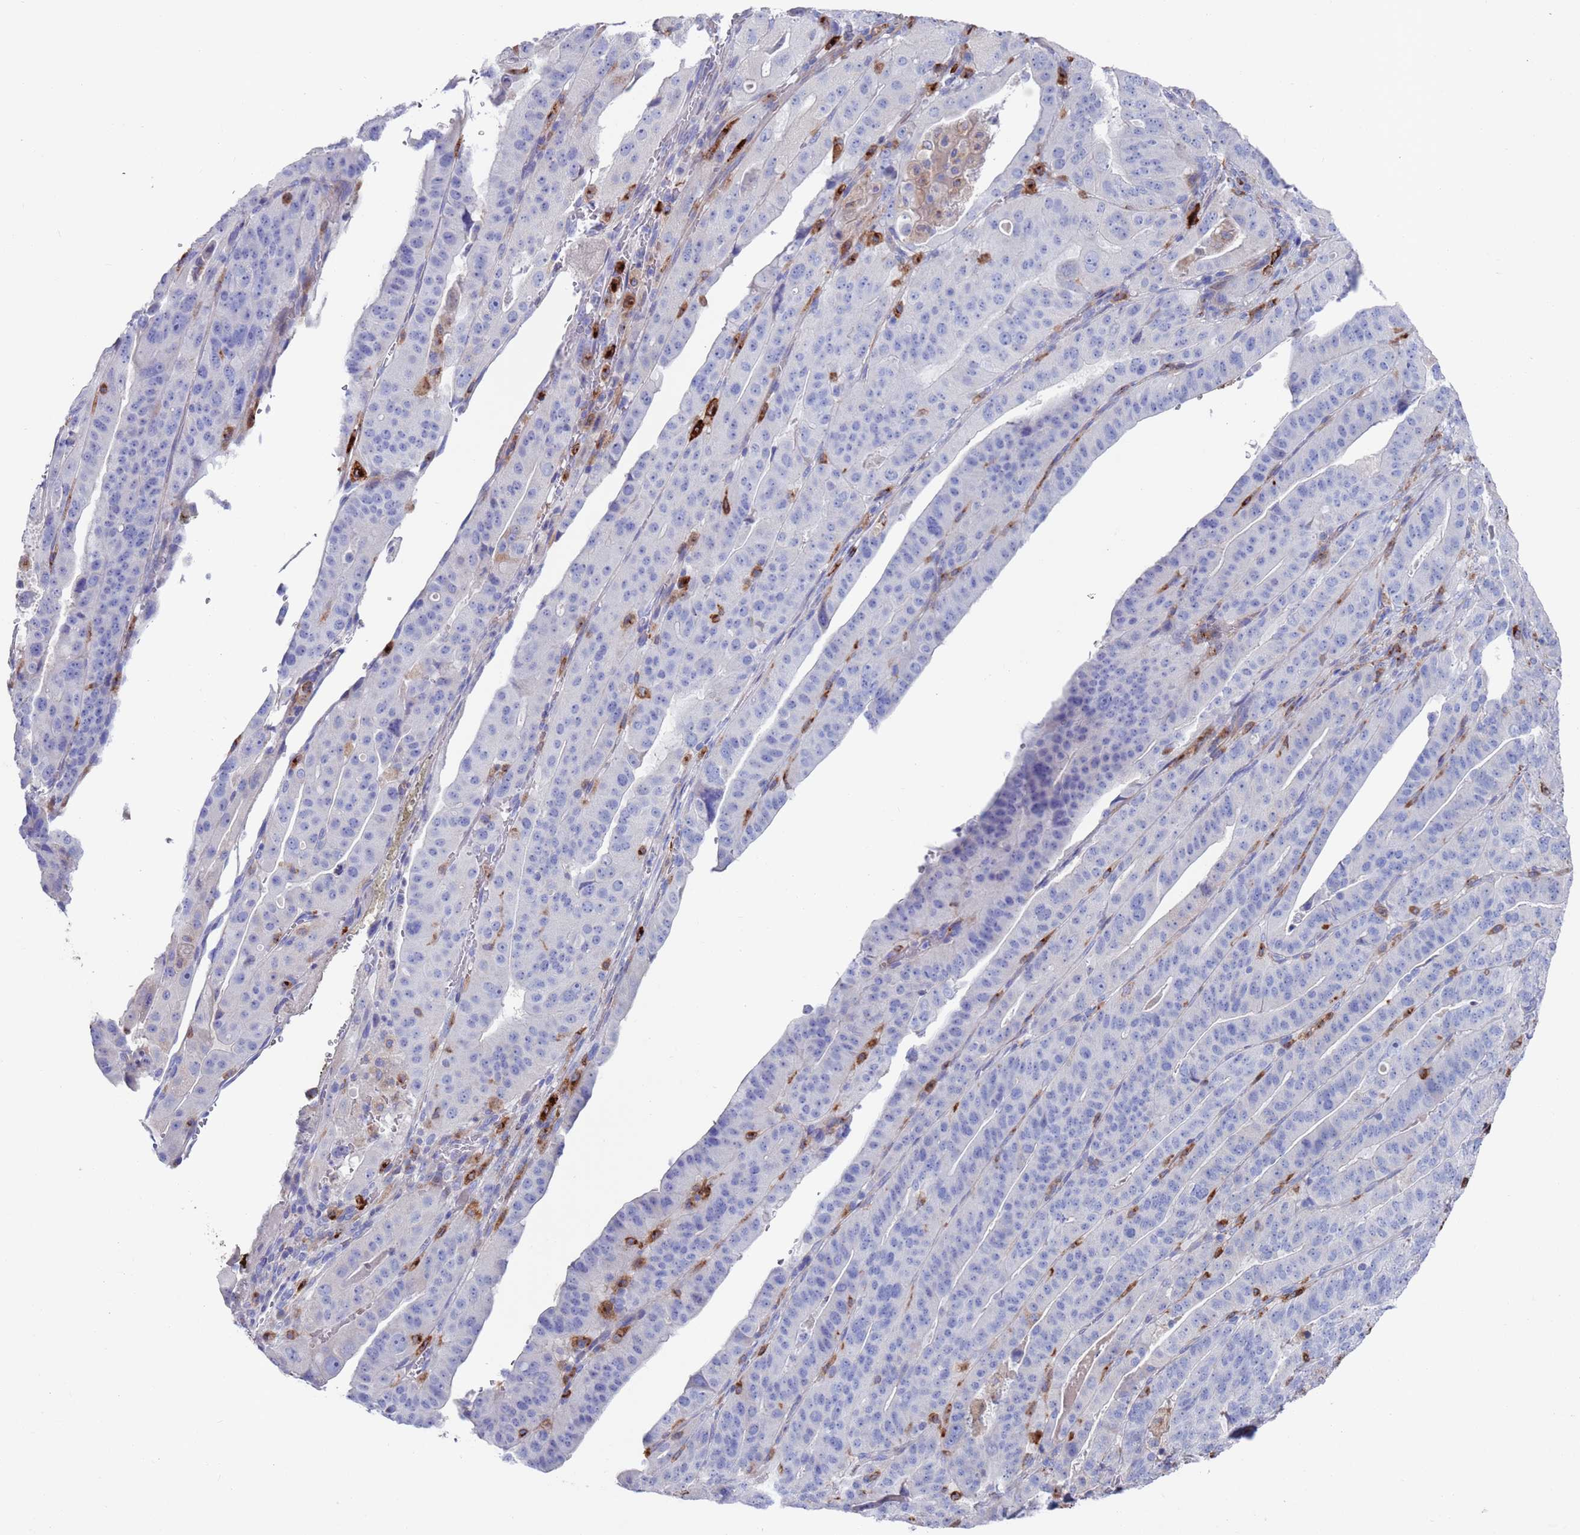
{"staining": {"intensity": "negative", "quantity": "none", "location": "none"}, "tissue": "stomach cancer", "cell_type": "Tumor cells", "image_type": "cancer", "snomed": [{"axis": "morphology", "description": "Adenocarcinoma, NOS"}, {"axis": "topography", "description": "Stomach"}], "caption": "This histopathology image is of adenocarcinoma (stomach) stained with immunohistochemistry to label a protein in brown with the nuclei are counter-stained blue. There is no expression in tumor cells.", "gene": "GREB1L", "patient": {"sex": "male", "age": 48}}